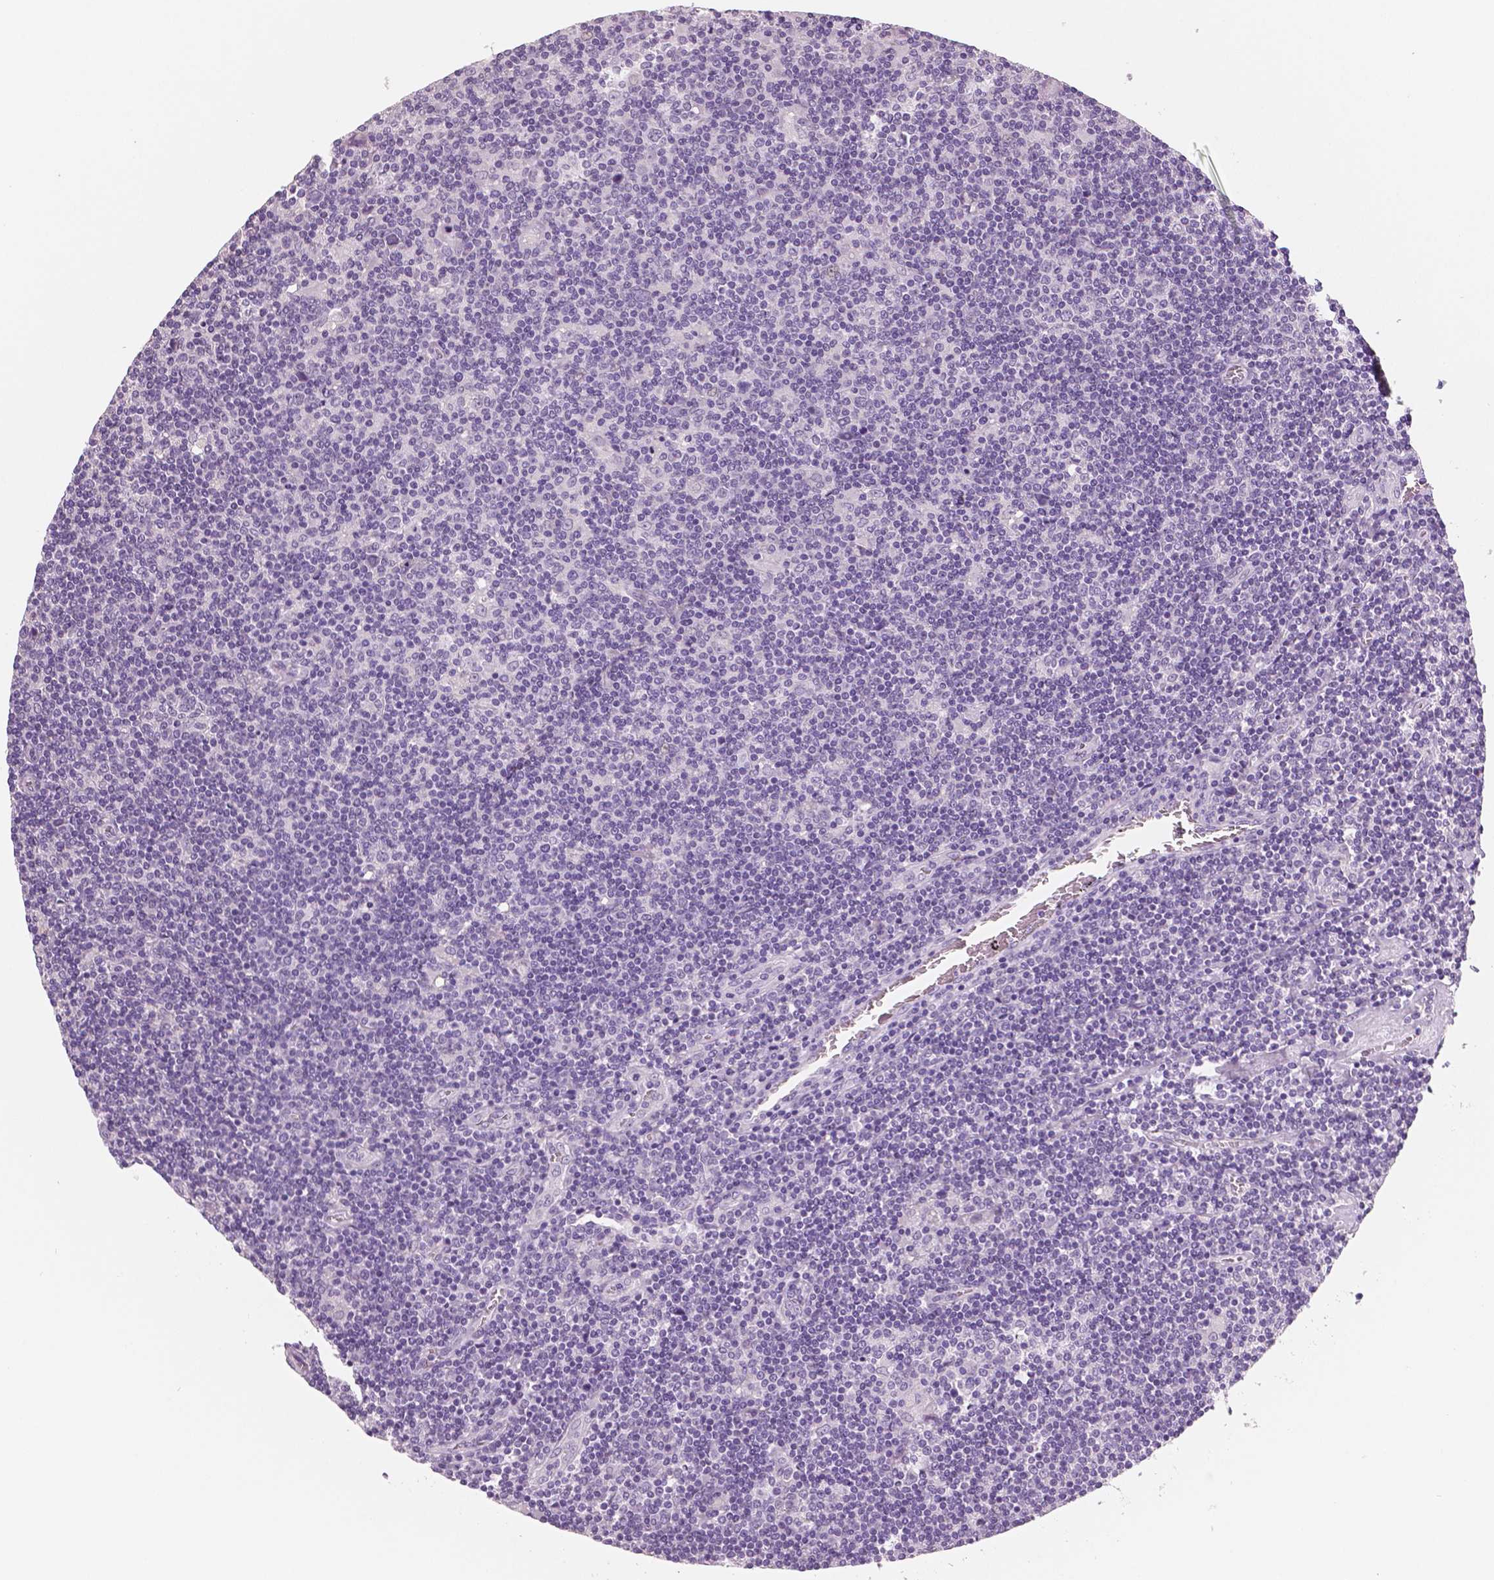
{"staining": {"intensity": "negative", "quantity": "none", "location": "none"}, "tissue": "lymphoma", "cell_type": "Tumor cells", "image_type": "cancer", "snomed": [{"axis": "morphology", "description": "Hodgkin's disease, NOS"}, {"axis": "topography", "description": "Lymph node"}], "caption": "Hodgkin's disease was stained to show a protein in brown. There is no significant expression in tumor cells.", "gene": "NECAB2", "patient": {"sex": "male", "age": 40}}